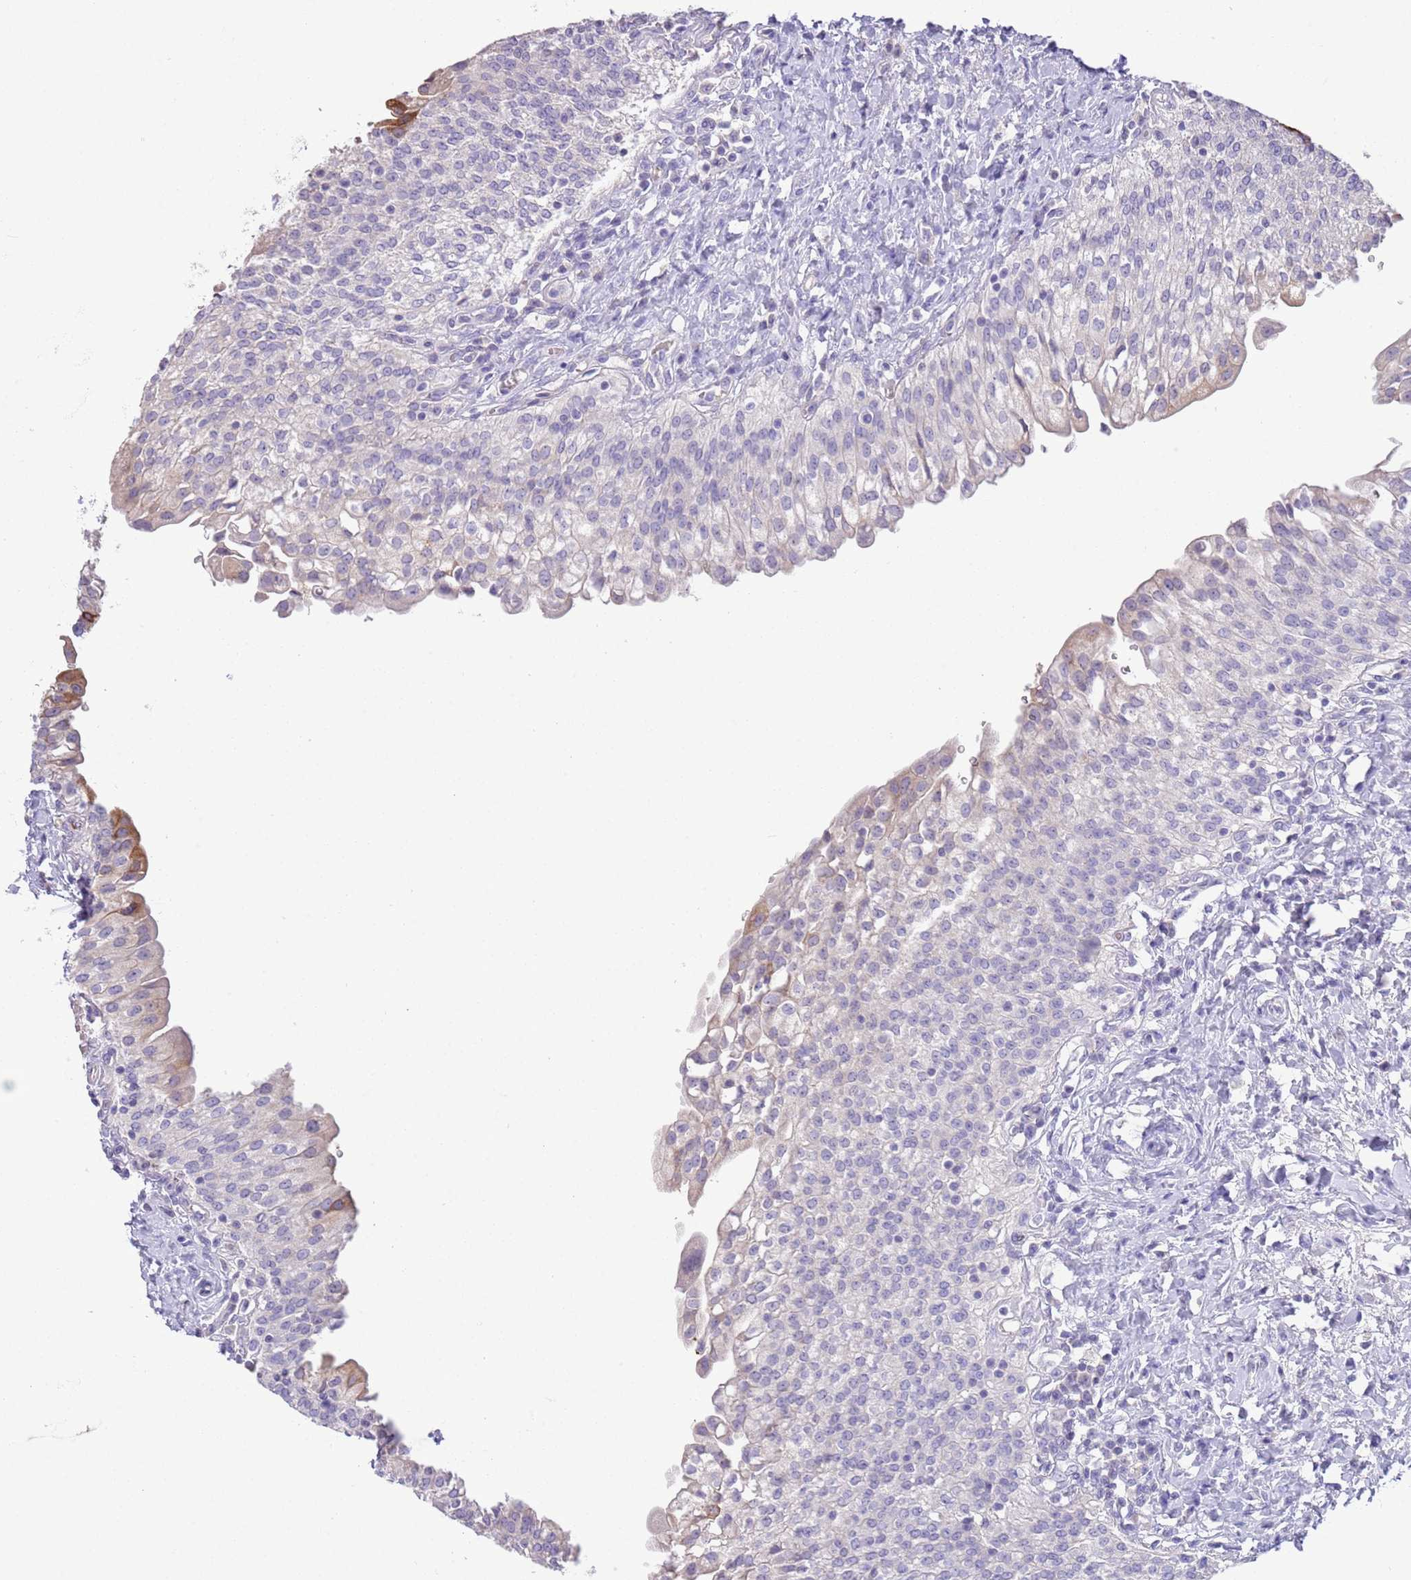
{"staining": {"intensity": "negative", "quantity": "none", "location": "none"}, "tissue": "urinary bladder", "cell_type": "Urothelial cells", "image_type": "normal", "snomed": [{"axis": "morphology", "description": "Normal tissue, NOS"}, {"axis": "morphology", "description": "Inflammation, NOS"}, {"axis": "topography", "description": "Urinary bladder"}], "caption": "Immunohistochemistry (IHC) image of normal urinary bladder stained for a protein (brown), which shows no positivity in urothelial cells.", "gene": "SFTPA1", "patient": {"sex": "male", "age": 64}}